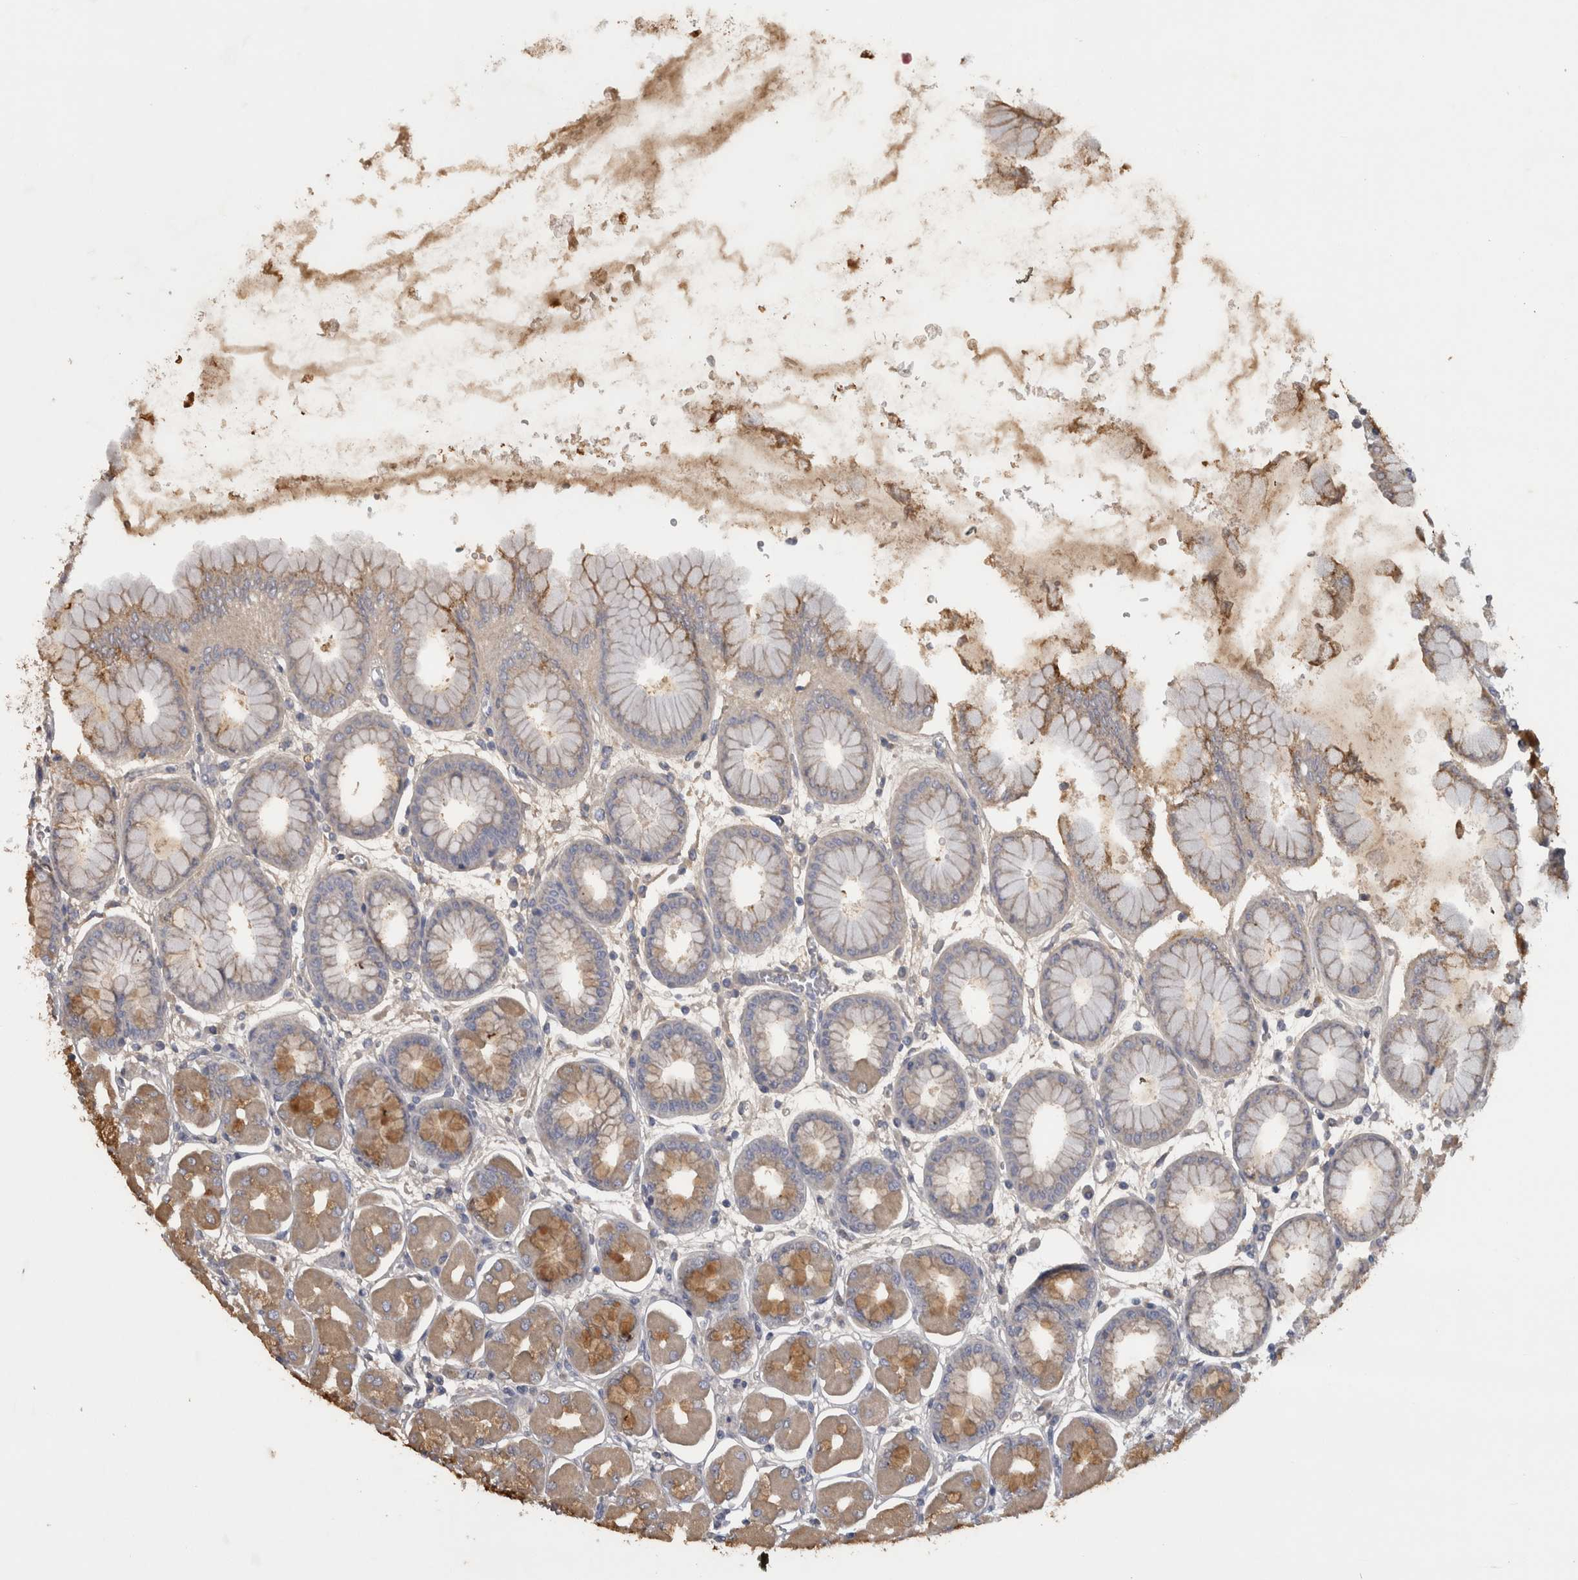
{"staining": {"intensity": "moderate", "quantity": ">75%", "location": "cytoplasmic/membranous"}, "tissue": "stomach", "cell_type": "Glandular cells", "image_type": "normal", "snomed": [{"axis": "morphology", "description": "Normal tissue, NOS"}, {"axis": "topography", "description": "Stomach, upper"}], "caption": "The immunohistochemical stain shows moderate cytoplasmic/membranous staining in glandular cells of normal stomach. (brown staining indicates protein expression, while blue staining denotes nuclei).", "gene": "DHRS4", "patient": {"sex": "female", "age": 56}}